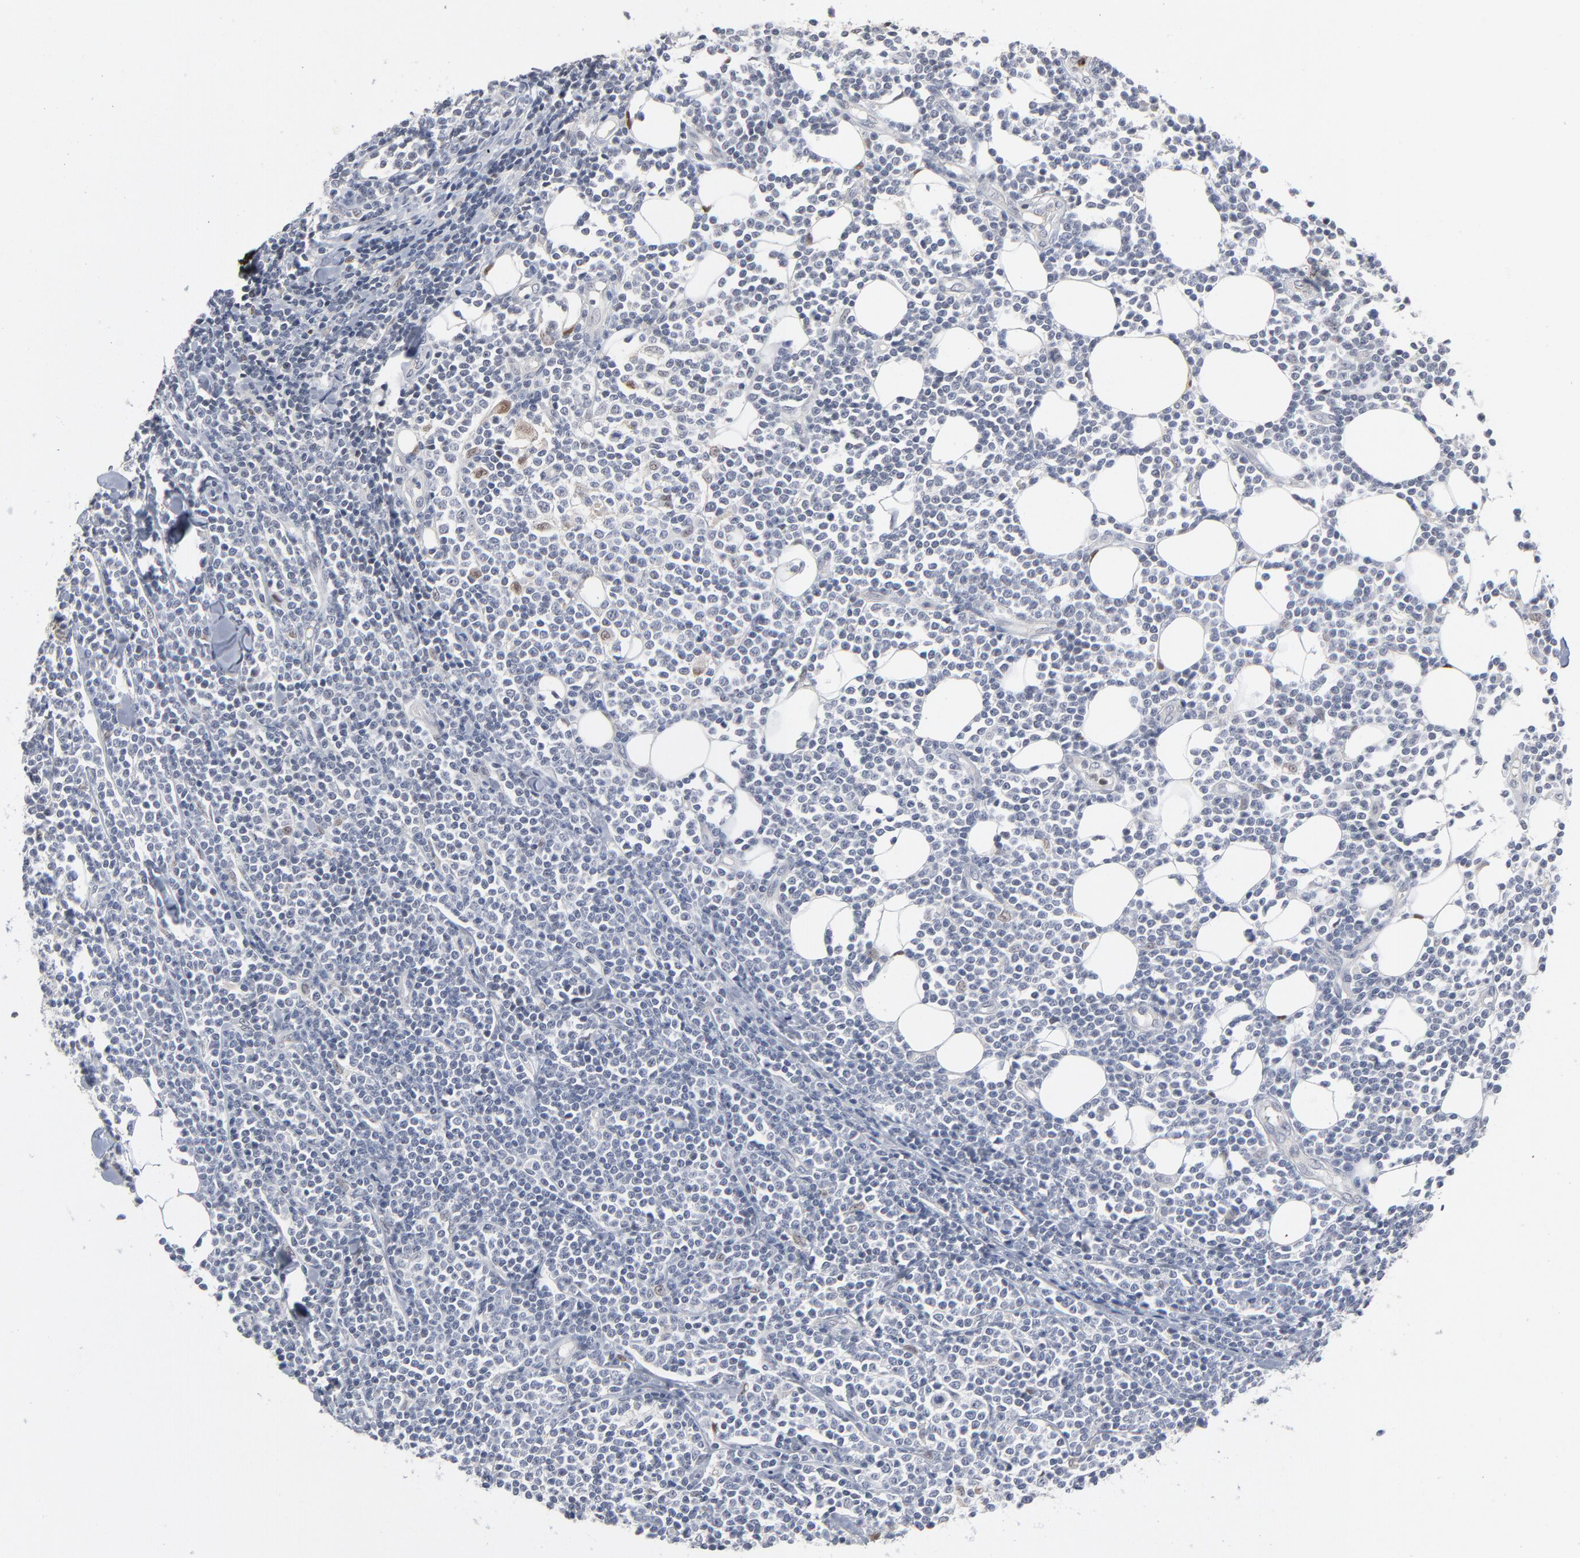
{"staining": {"intensity": "negative", "quantity": "none", "location": "none"}, "tissue": "lymphoma", "cell_type": "Tumor cells", "image_type": "cancer", "snomed": [{"axis": "morphology", "description": "Malignant lymphoma, non-Hodgkin's type, Low grade"}, {"axis": "topography", "description": "Soft tissue"}], "caption": "IHC micrograph of neoplastic tissue: human lymphoma stained with DAB exhibits no significant protein staining in tumor cells.", "gene": "FOXN2", "patient": {"sex": "male", "age": 92}}